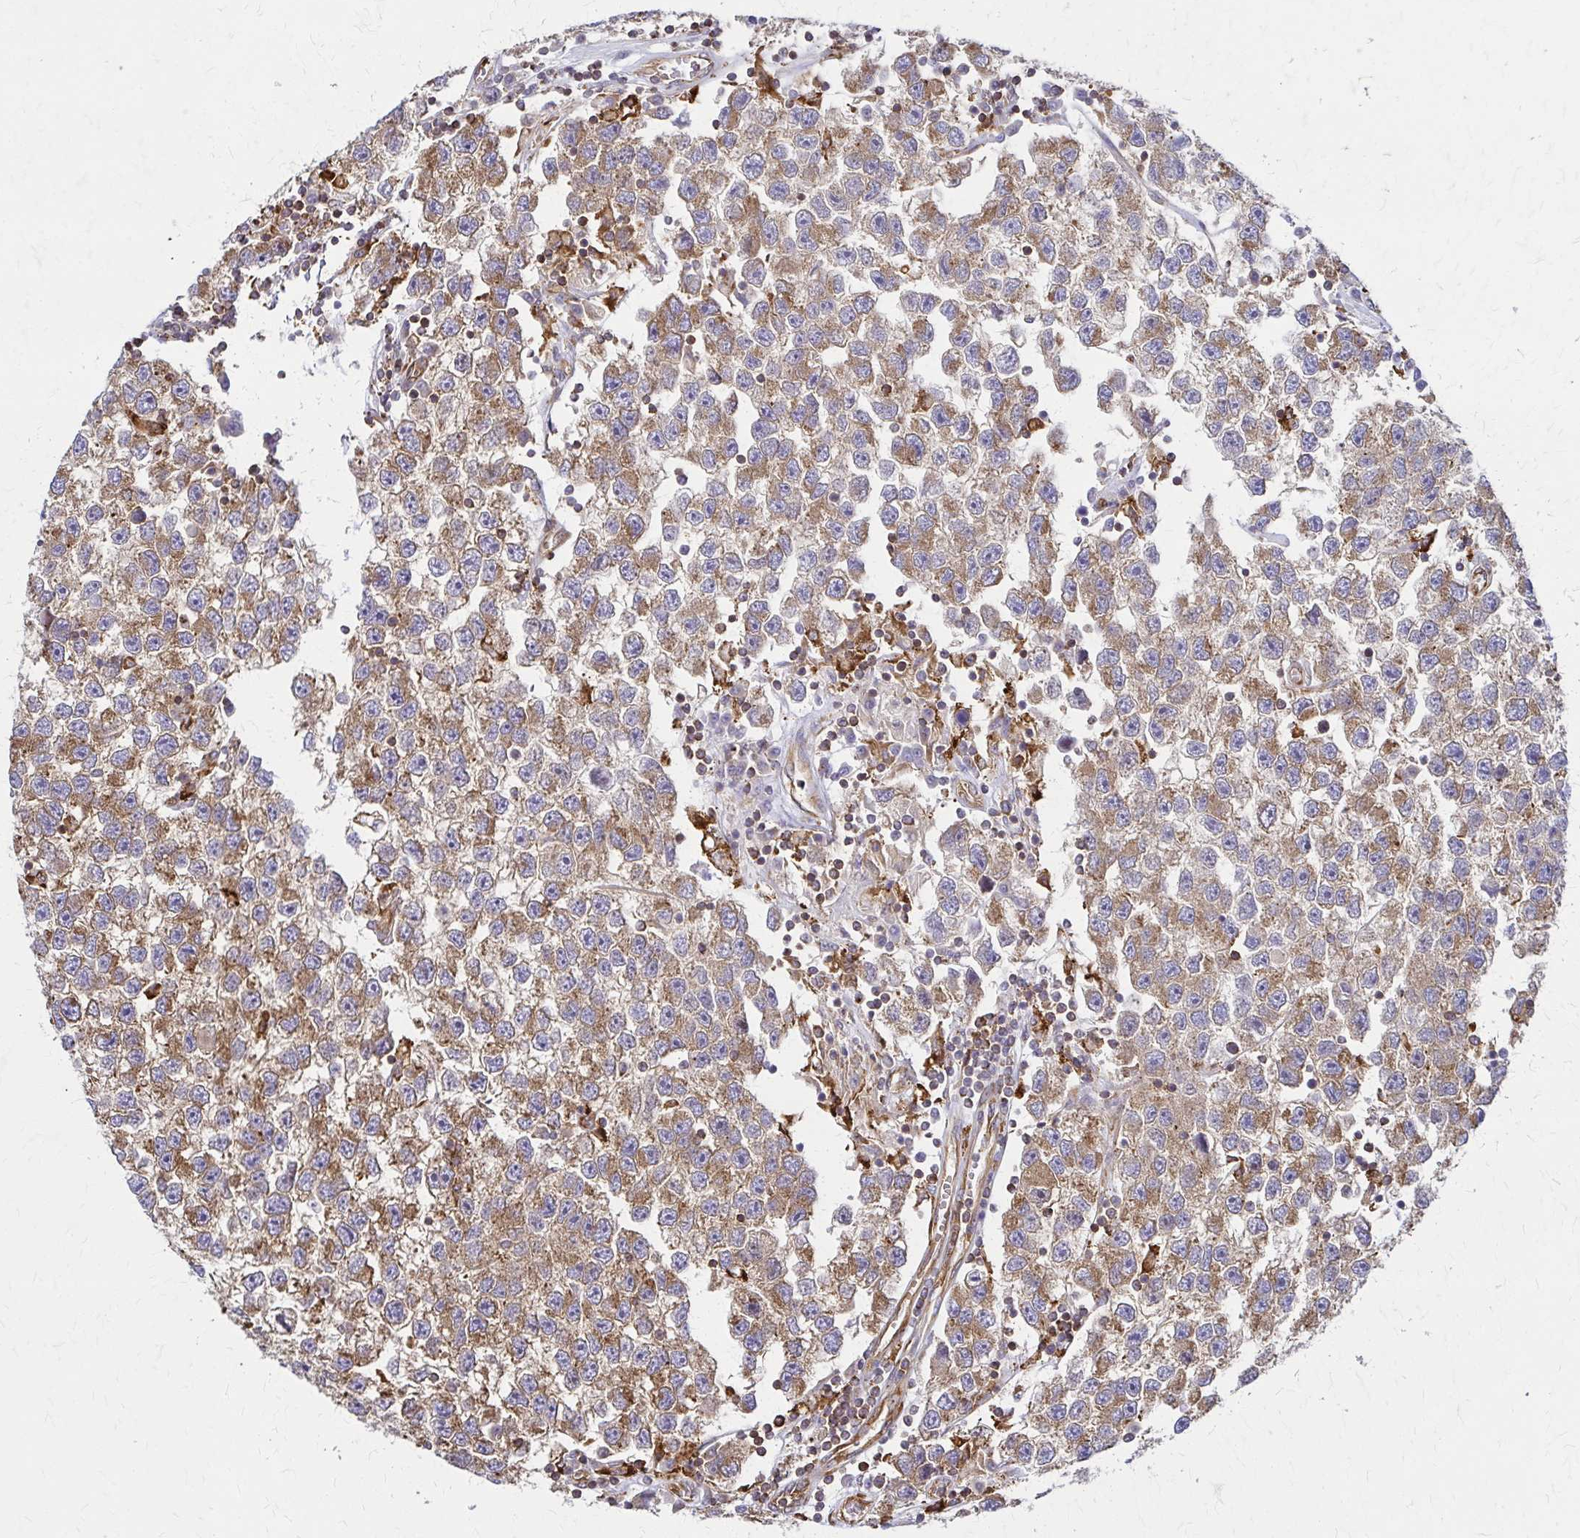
{"staining": {"intensity": "moderate", "quantity": ">75%", "location": "cytoplasmic/membranous"}, "tissue": "testis cancer", "cell_type": "Tumor cells", "image_type": "cancer", "snomed": [{"axis": "morphology", "description": "Seminoma, NOS"}, {"axis": "topography", "description": "Testis"}], "caption": "A photomicrograph showing moderate cytoplasmic/membranous positivity in about >75% of tumor cells in seminoma (testis), as visualized by brown immunohistochemical staining.", "gene": "WASF2", "patient": {"sex": "male", "age": 26}}